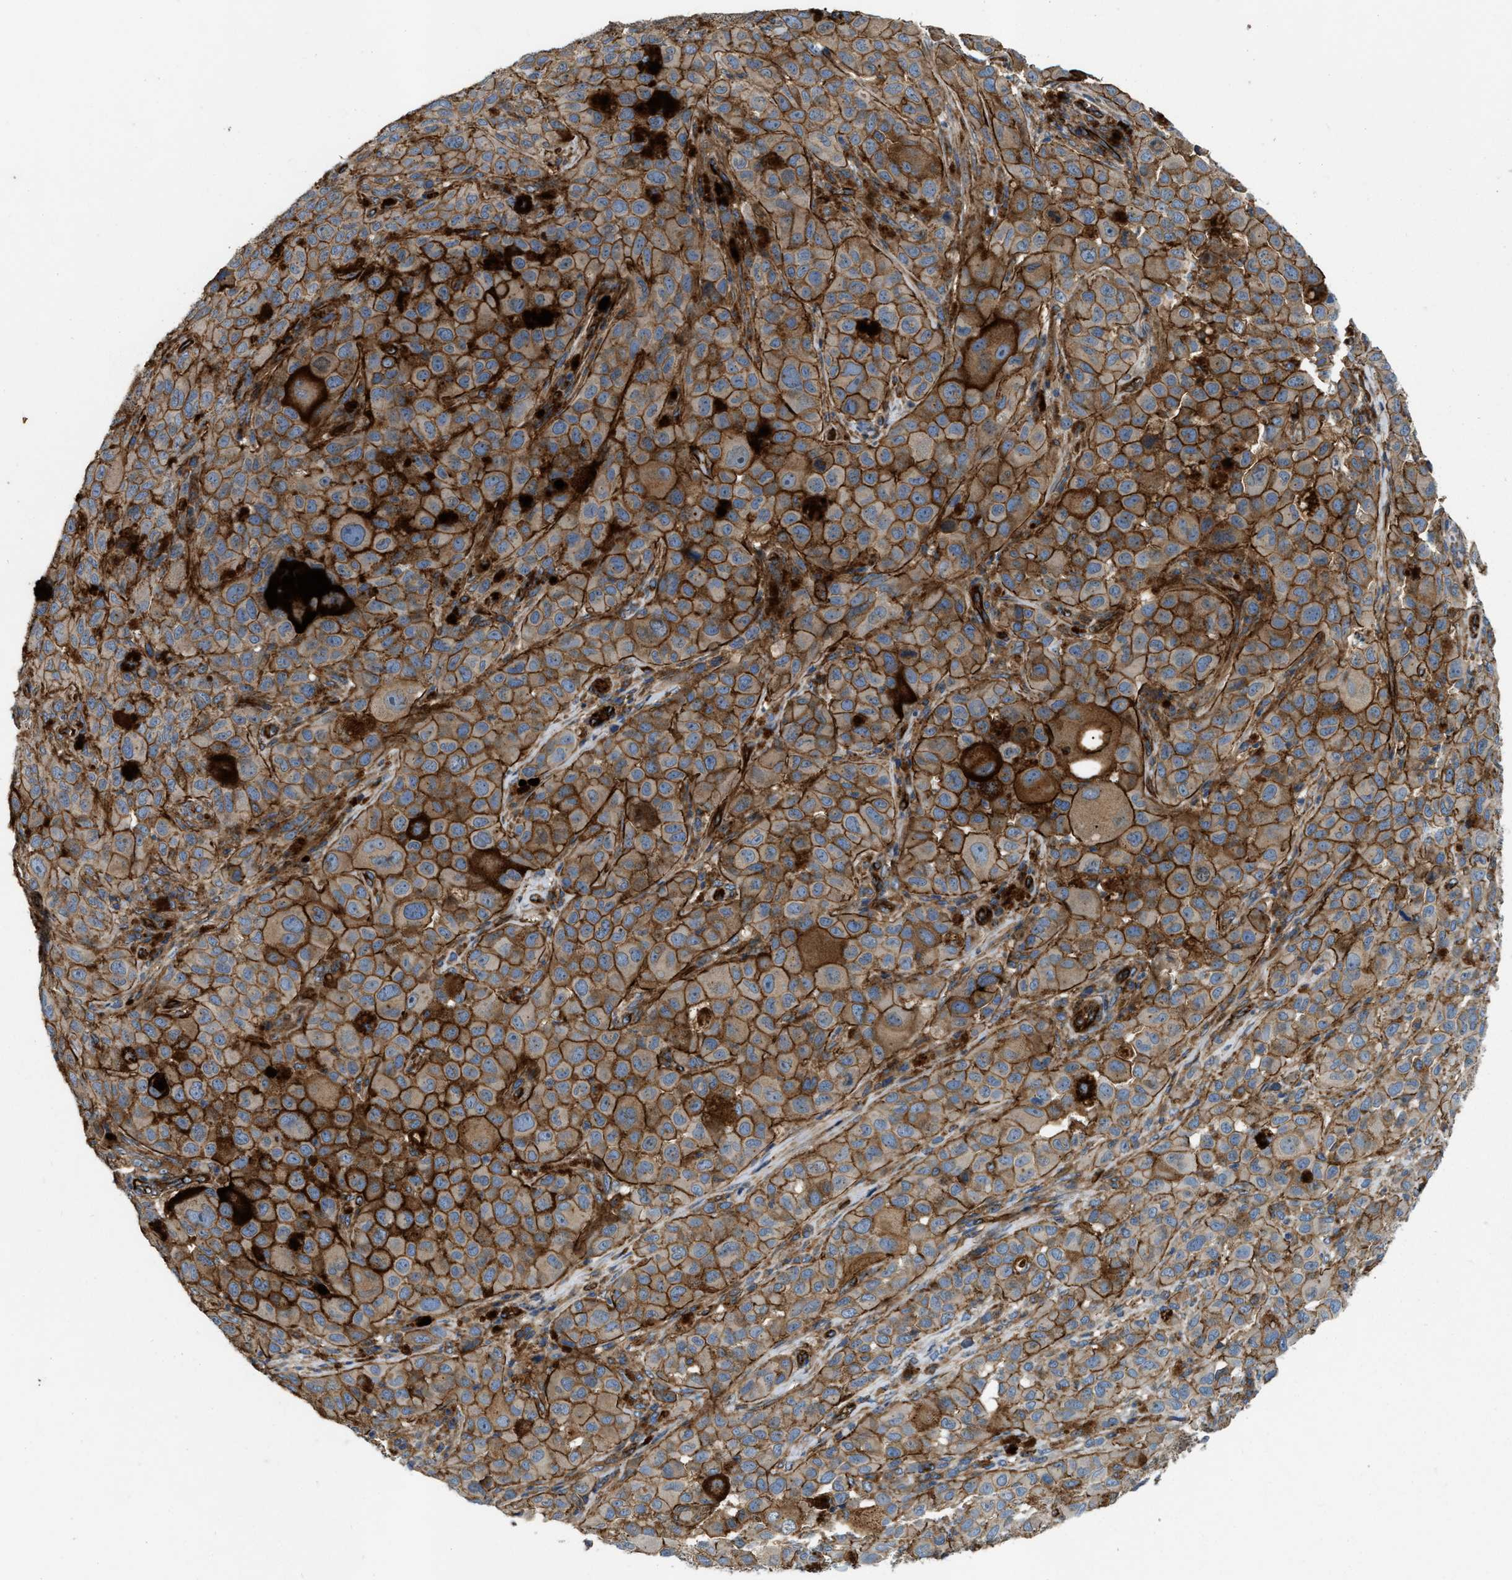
{"staining": {"intensity": "strong", "quantity": ">75%", "location": "cytoplasmic/membranous"}, "tissue": "melanoma", "cell_type": "Tumor cells", "image_type": "cancer", "snomed": [{"axis": "morphology", "description": "Malignant melanoma, NOS"}, {"axis": "topography", "description": "Skin"}], "caption": "Melanoma stained with DAB immunohistochemistry (IHC) shows high levels of strong cytoplasmic/membranous positivity in approximately >75% of tumor cells. The protein of interest is stained brown, and the nuclei are stained in blue (DAB IHC with brightfield microscopy, high magnification).", "gene": "ERC1", "patient": {"sex": "male", "age": 96}}